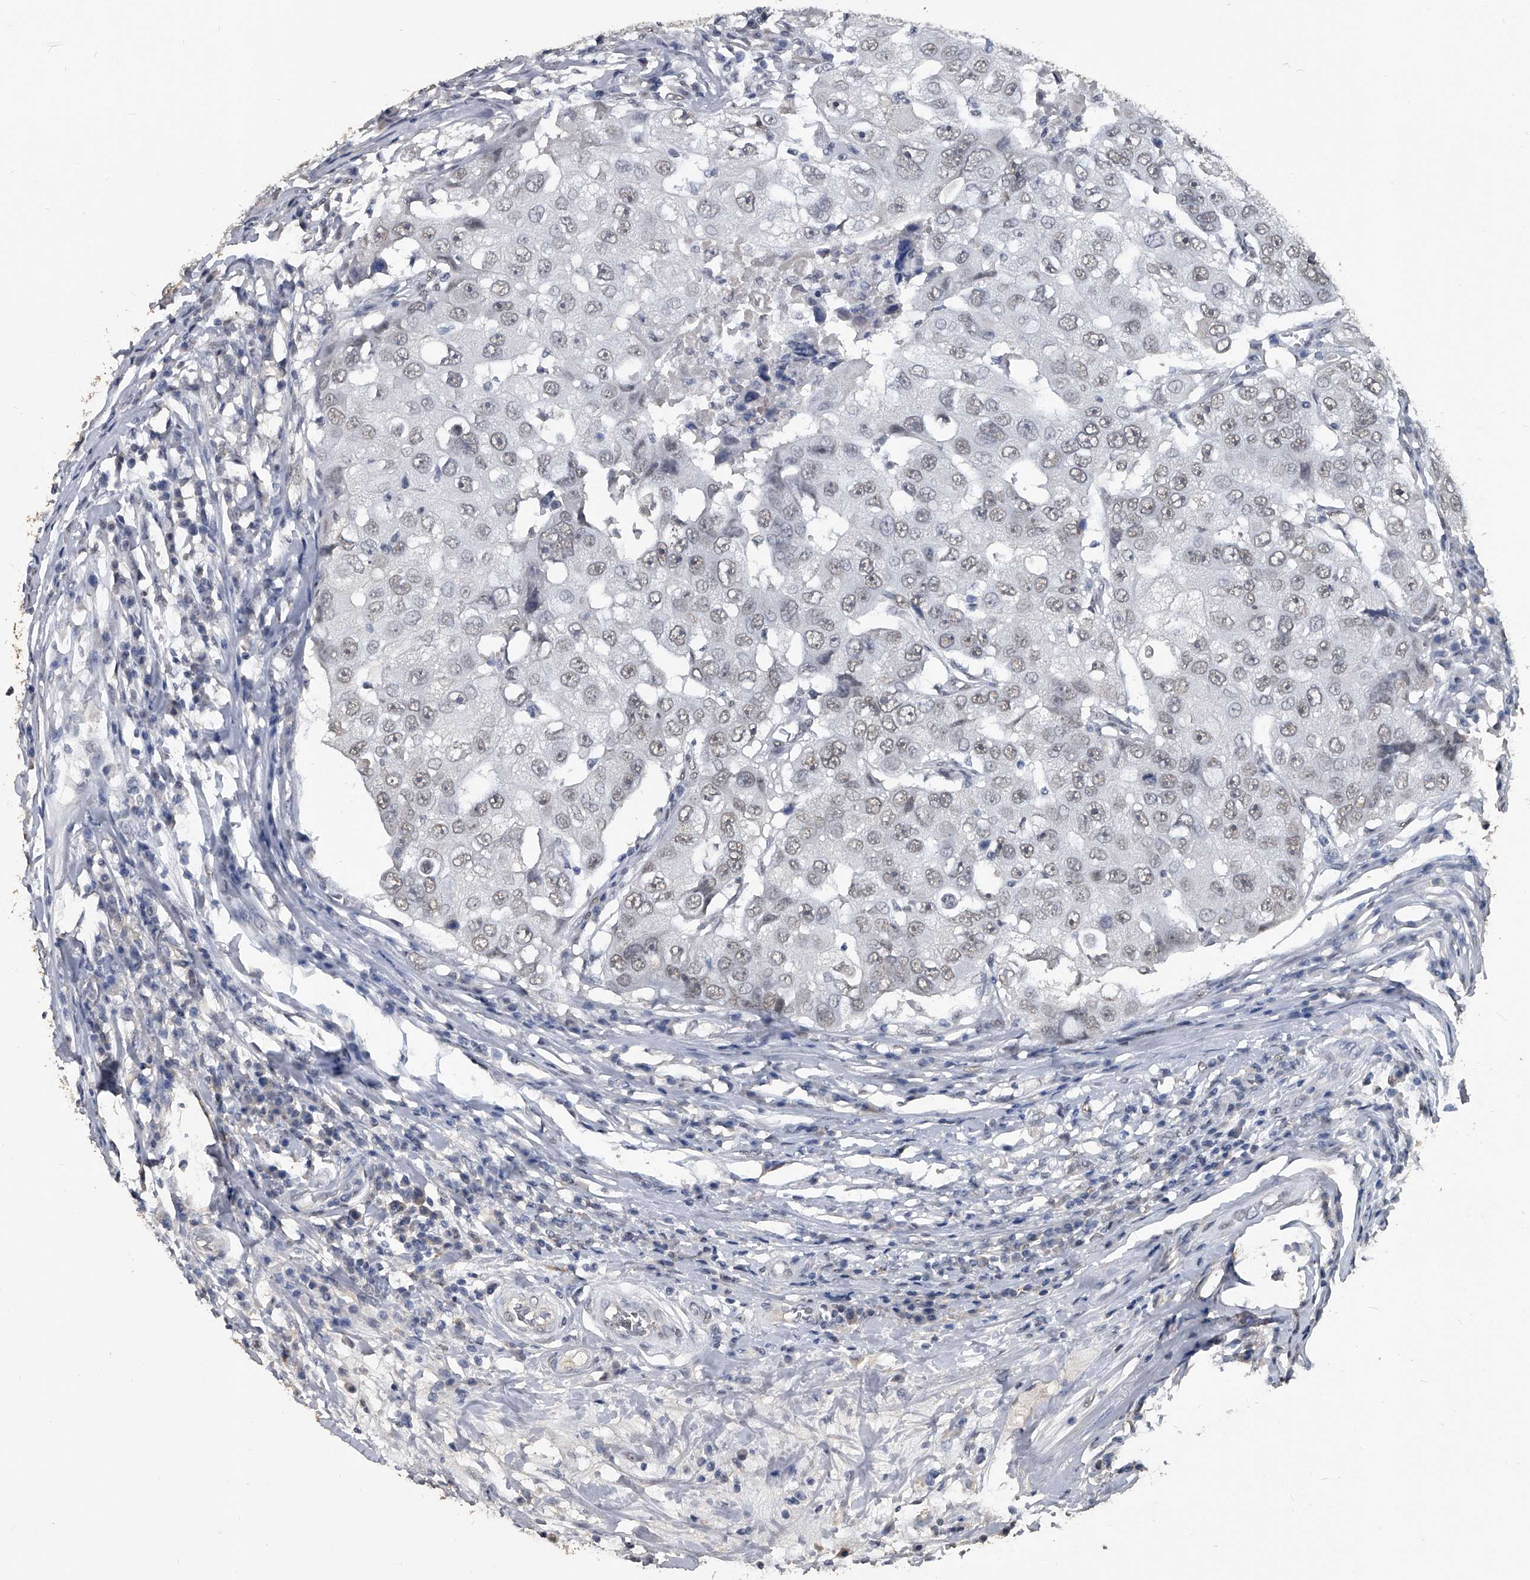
{"staining": {"intensity": "weak", "quantity": "<25%", "location": "nuclear"}, "tissue": "breast cancer", "cell_type": "Tumor cells", "image_type": "cancer", "snomed": [{"axis": "morphology", "description": "Duct carcinoma"}, {"axis": "topography", "description": "Breast"}], "caption": "IHC histopathology image of human breast cancer stained for a protein (brown), which demonstrates no positivity in tumor cells.", "gene": "MATR3", "patient": {"sex": "female", "age": 27}}